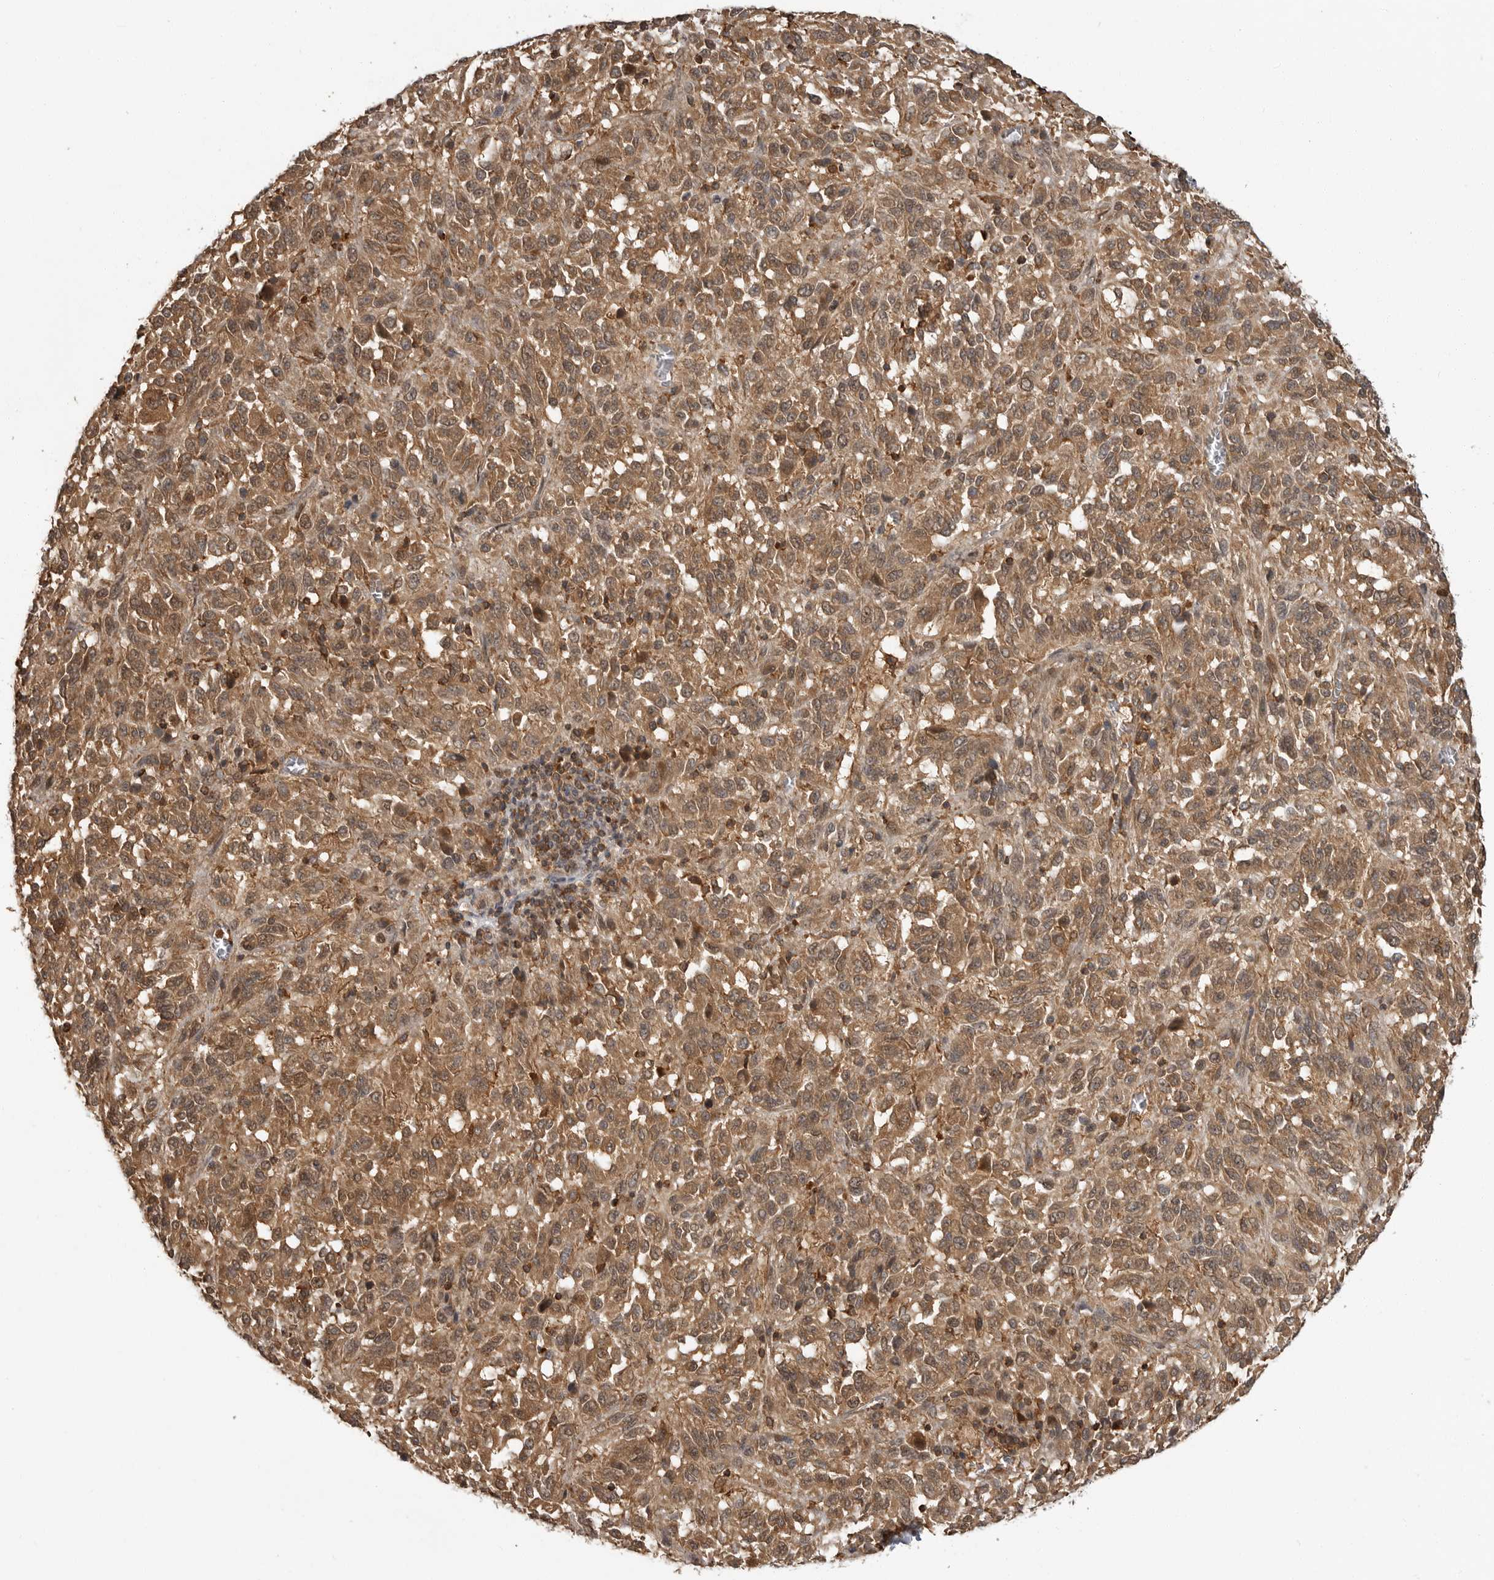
{"staining": {"intensity": "moderate", "quantity": ">75%", "location": "cytoplasmic/membranous,nuclear"}, "tissue": "melanoma", "cell_type": "Tumor cells", "image_type": "cancer", "snomed": [{"axis": "morphology", "description": "Malignant melanoma, Metastatic site"}, {"axis": "topography", "description": "Lung"}], "caption": "Immunohistochemical staining of melanoma reveals medium levels of moderate cytoplasmic/membranous and nuclear staining in approximately >75% of tumor cells.", "gene": "ERN1", "patient": {"sex": "male", "age": 64}}